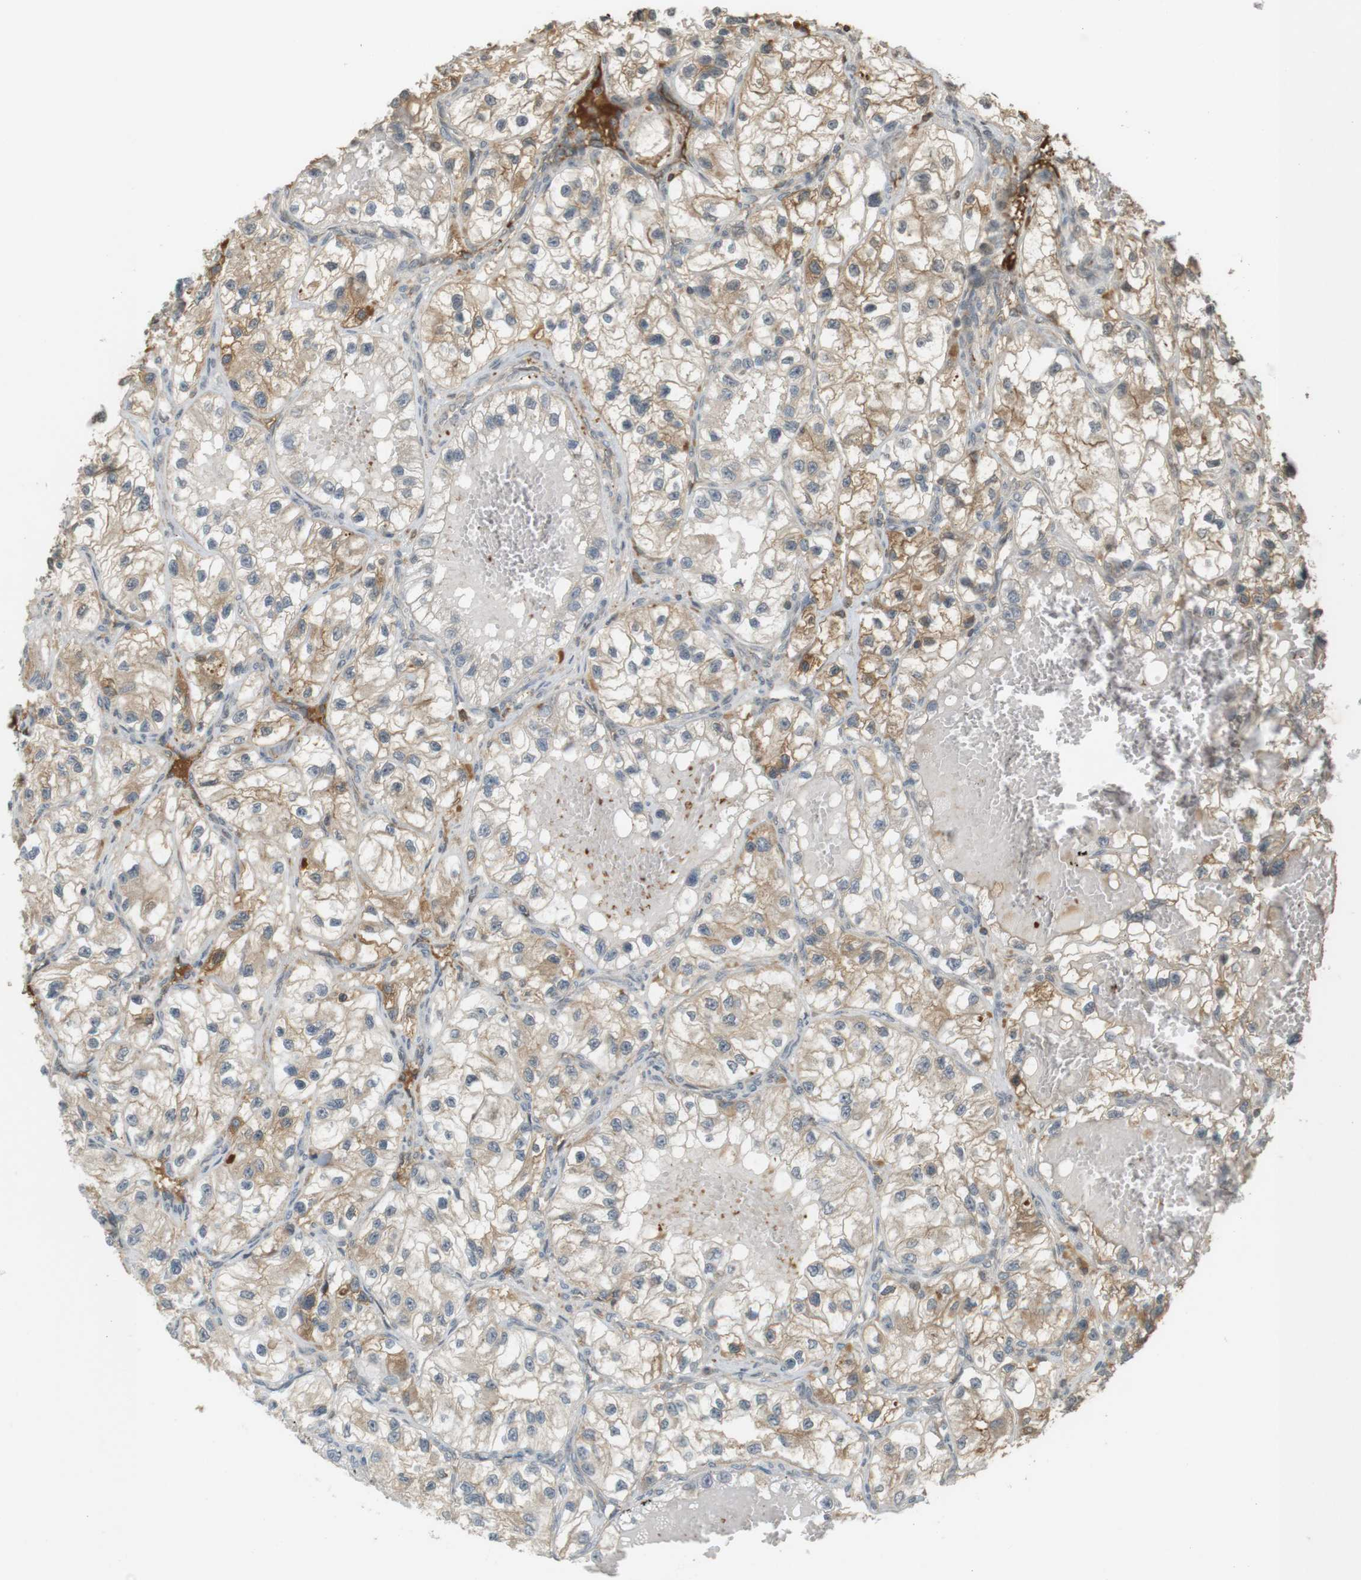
{"staining": {"intensity": "moderate", "quantity": "<25%", "location": "cytoplasmic/membranous"}, "tissue": "renal cancer", "cell_type": "Tumor cells", "image_type": "cancer", "snomed": [{"axis": "morphology", "description": "Adenocarcinoma, NOS"}, {"axis": "topography", "description": "Kidney"}], "caption": "This image displays IHC staining of human renal adenocarcinoma, with low moderate cytoplasmic/membranous expression in approximately <25% of tumor cells.", "gene": "SRR", "patient": {"sex": "female", "age": 57}}